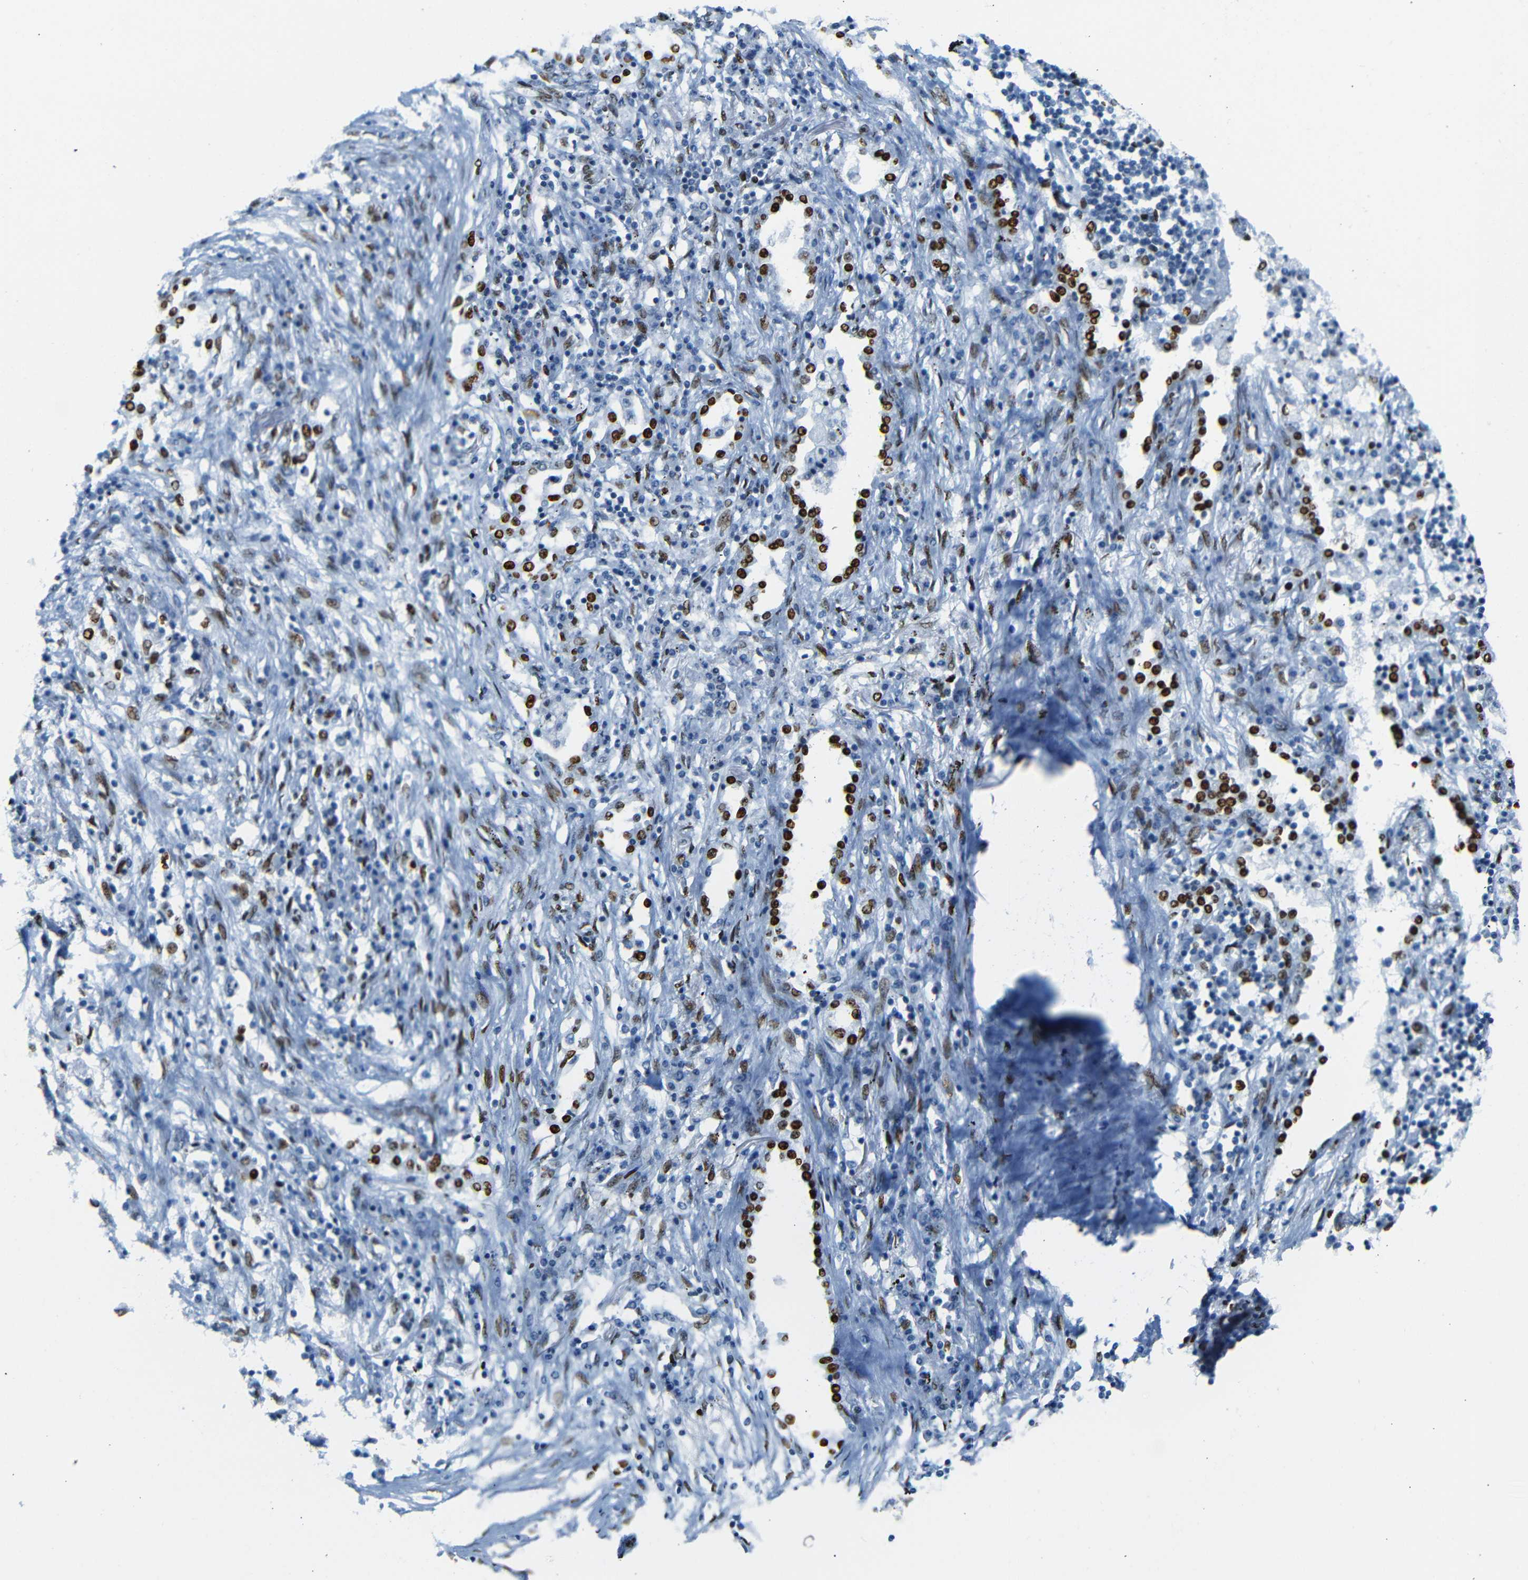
{"staining": {"intensity": "strong", "quantity": ">75%", "location": "nuclear"}, "tissue": "lung cancer", "cell_type": "Tumor cells", "image_type": "cancer", "snomed": [{"axis": "morphology", "description": "Squamous cell carcinoma, NOS"}, {"axis": "topography", "description": "Lung"}], "caption": "Lung cancer (squamous cell carcinoma) stained for a protein shows strong nuclear positivity in tumor cells.", "gene": "NPIPB15", "patient": {"sex": "female", "age": 63}}